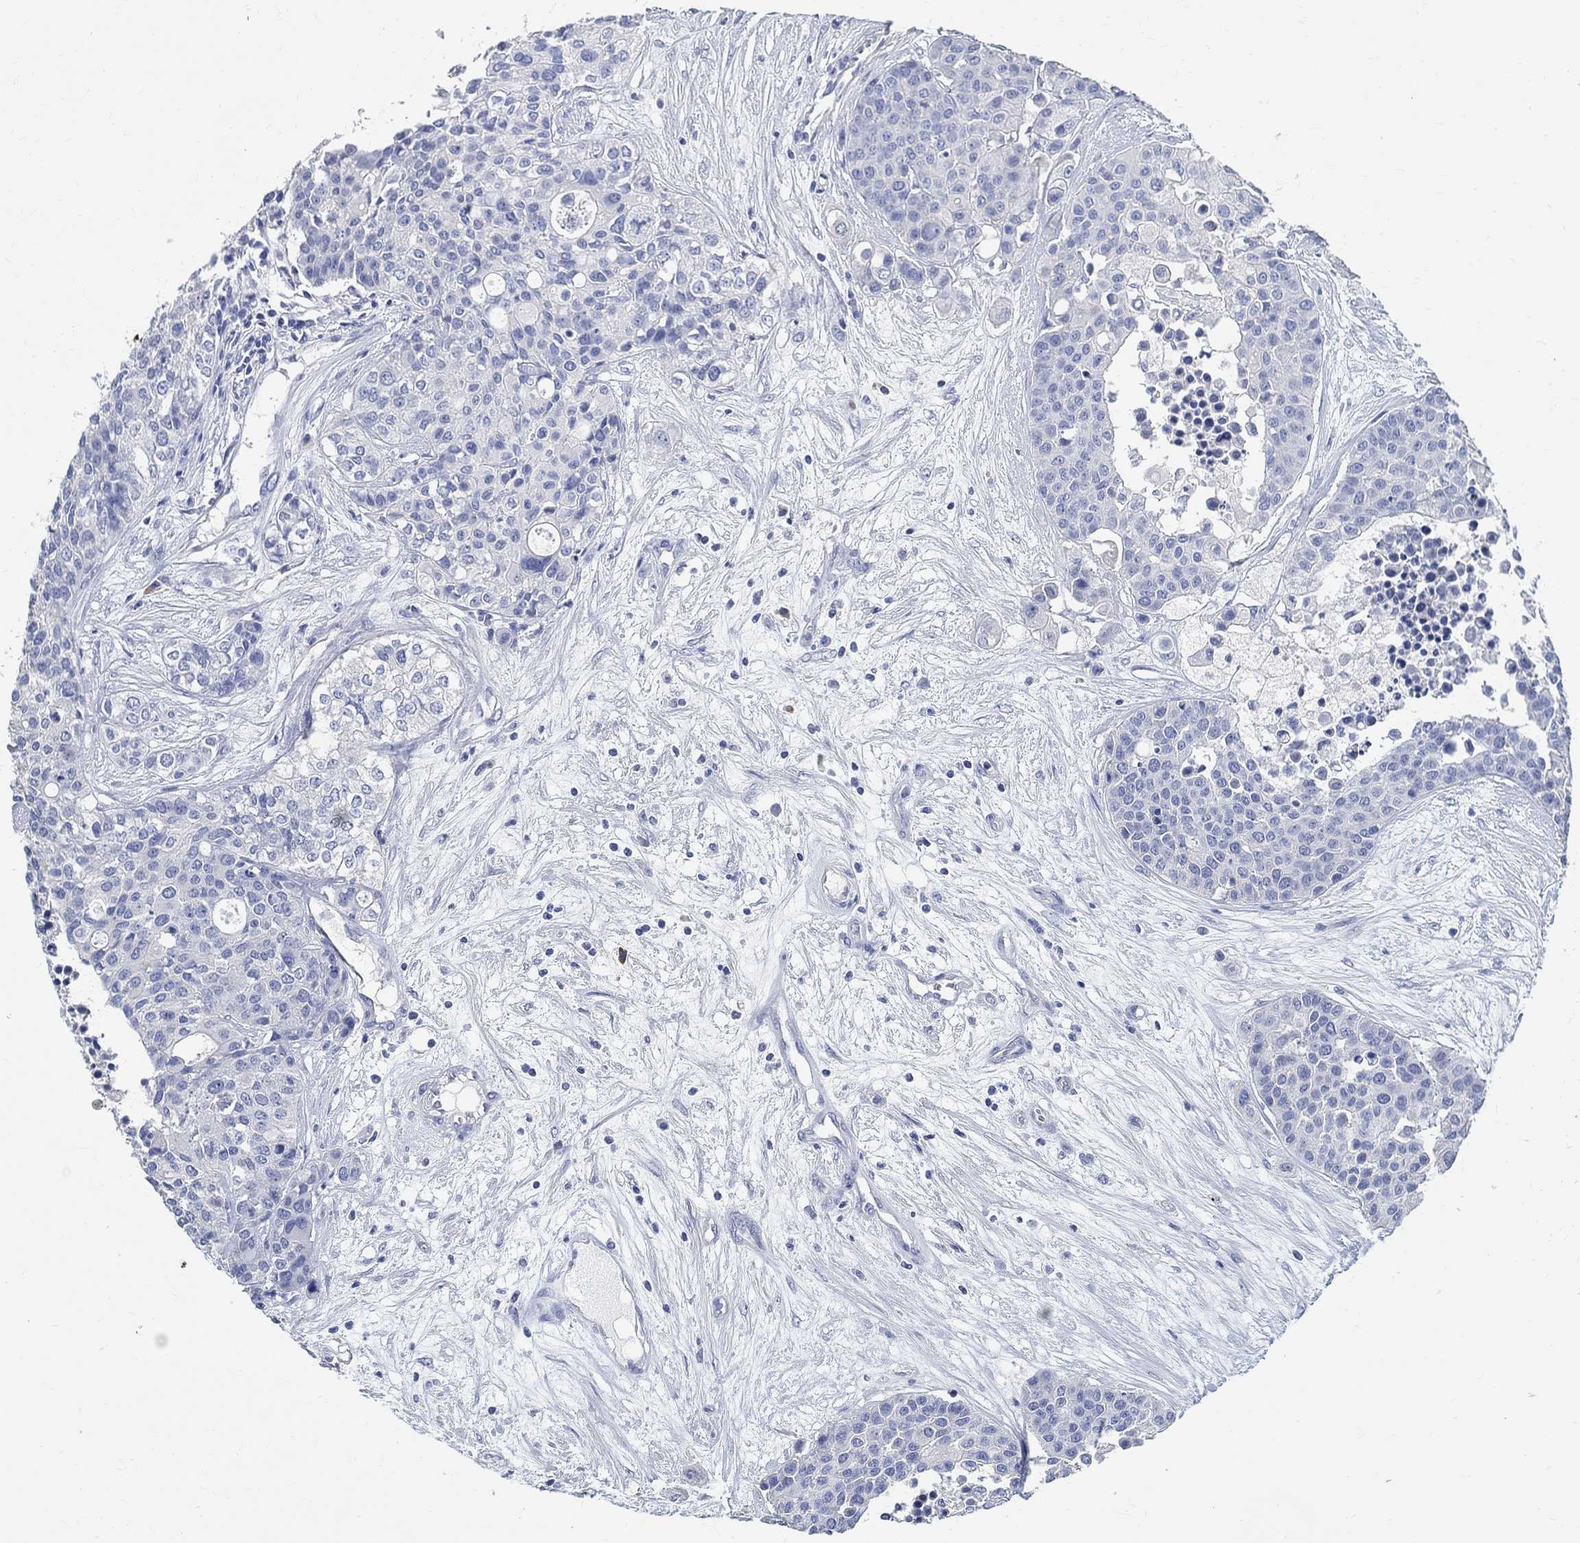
{"staining": {"intensity": "negative", "quantity": "none", "location": "none"}, "tissue": "carcinoid", "cell_type": "Tumor cells", "image_type": "cancer", "snomed": [{"axis": "morphology", "description": "Carcinoid, malignant, NOS"}, {"axis": "topography", "description": "Colon"}], "caption": "High power microscopy histopathology image of an IHC micrograph of carcinoid, revealing no significant staining in tumor cells.", "gene": "PRX", "patient": {"sex": "male", "age": 81}}